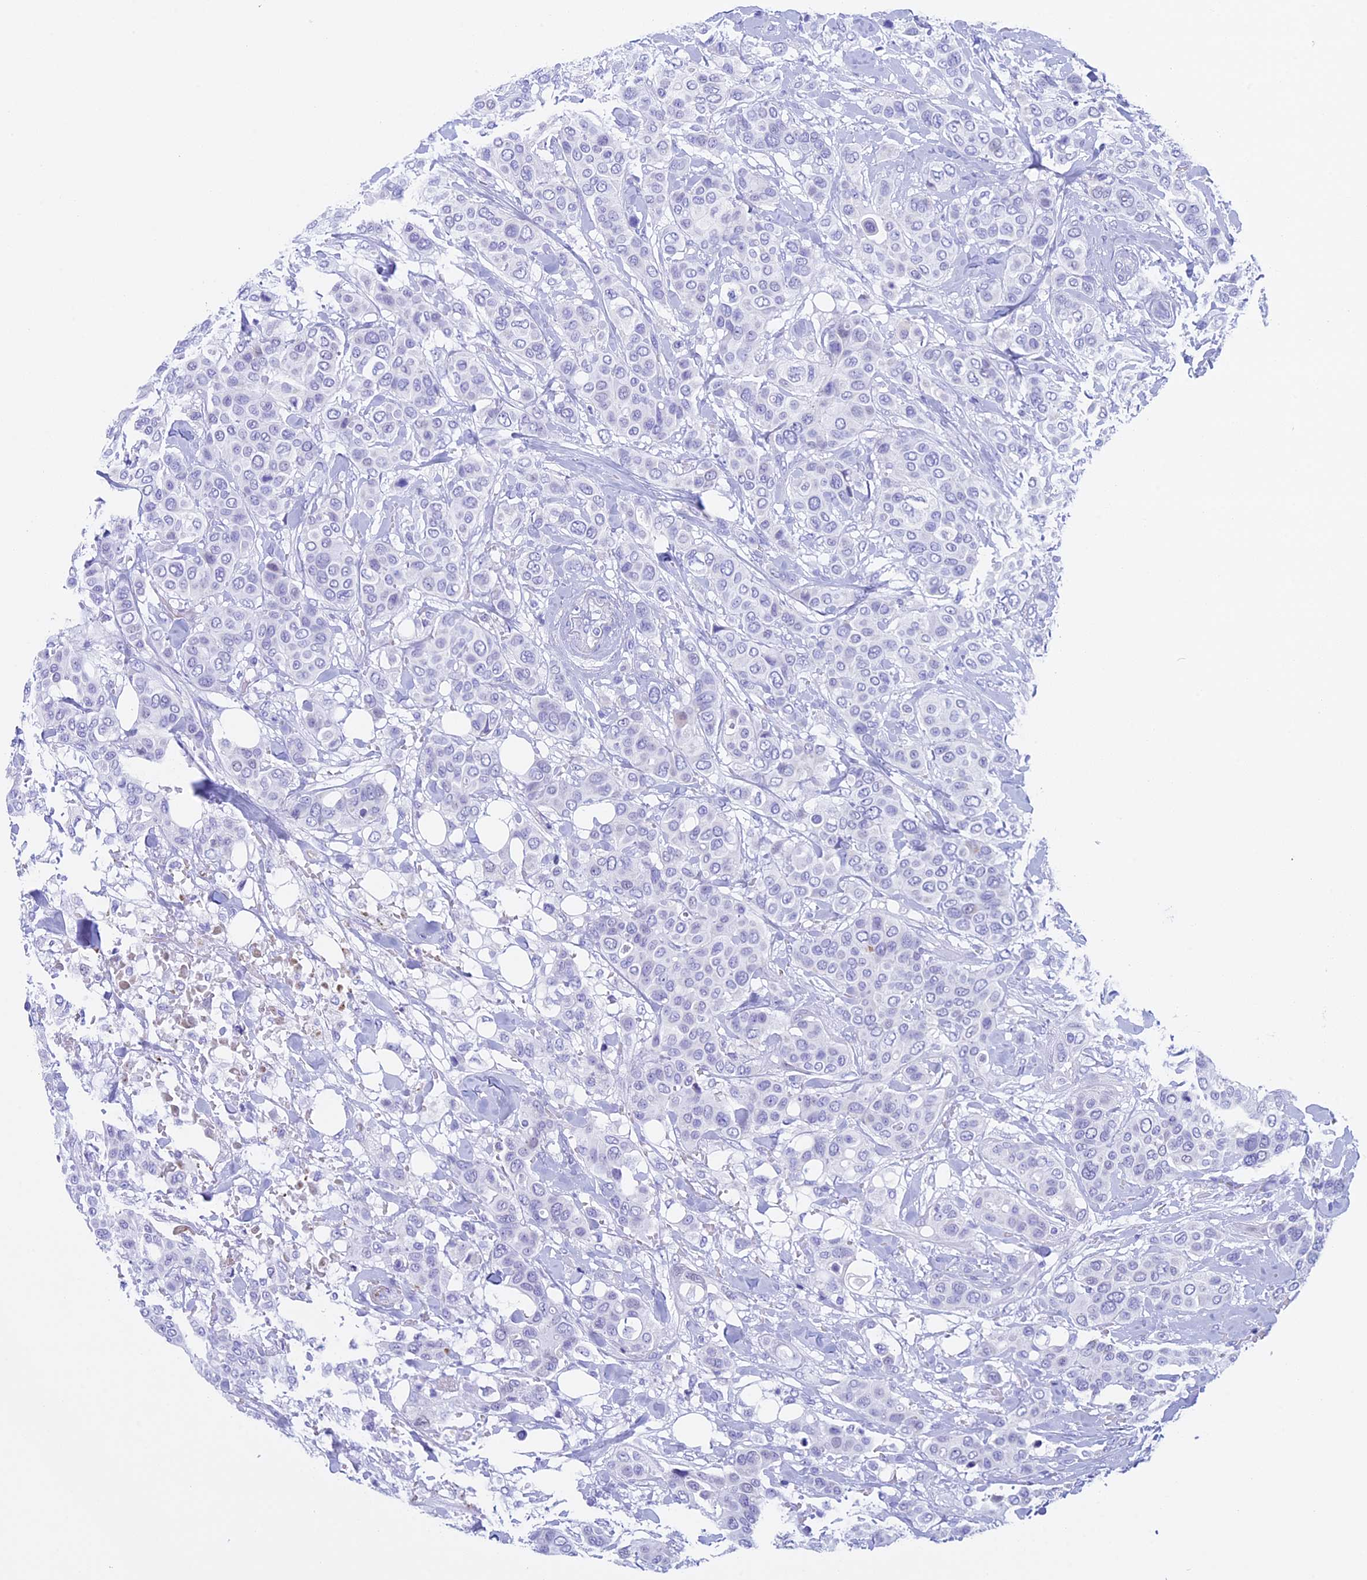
{"staining": {"intensity": "negative", "quantity": "none", "location": "none"}, "tissue": "breast cancer", "cell_type": "Tumor cells", "image_type": "cancer", "snomed": [{"axis": "morphology", "description": "Lobular carcinoma"}, {"axis": "topography", "description": "Breast"}], "caption": "Immunohistochemical staining of human lobular carcinoma (breast) shows no significant expression in tumor cells.", "gene": "FAM169A", "patient": {"sex": "female", "age": 51}}